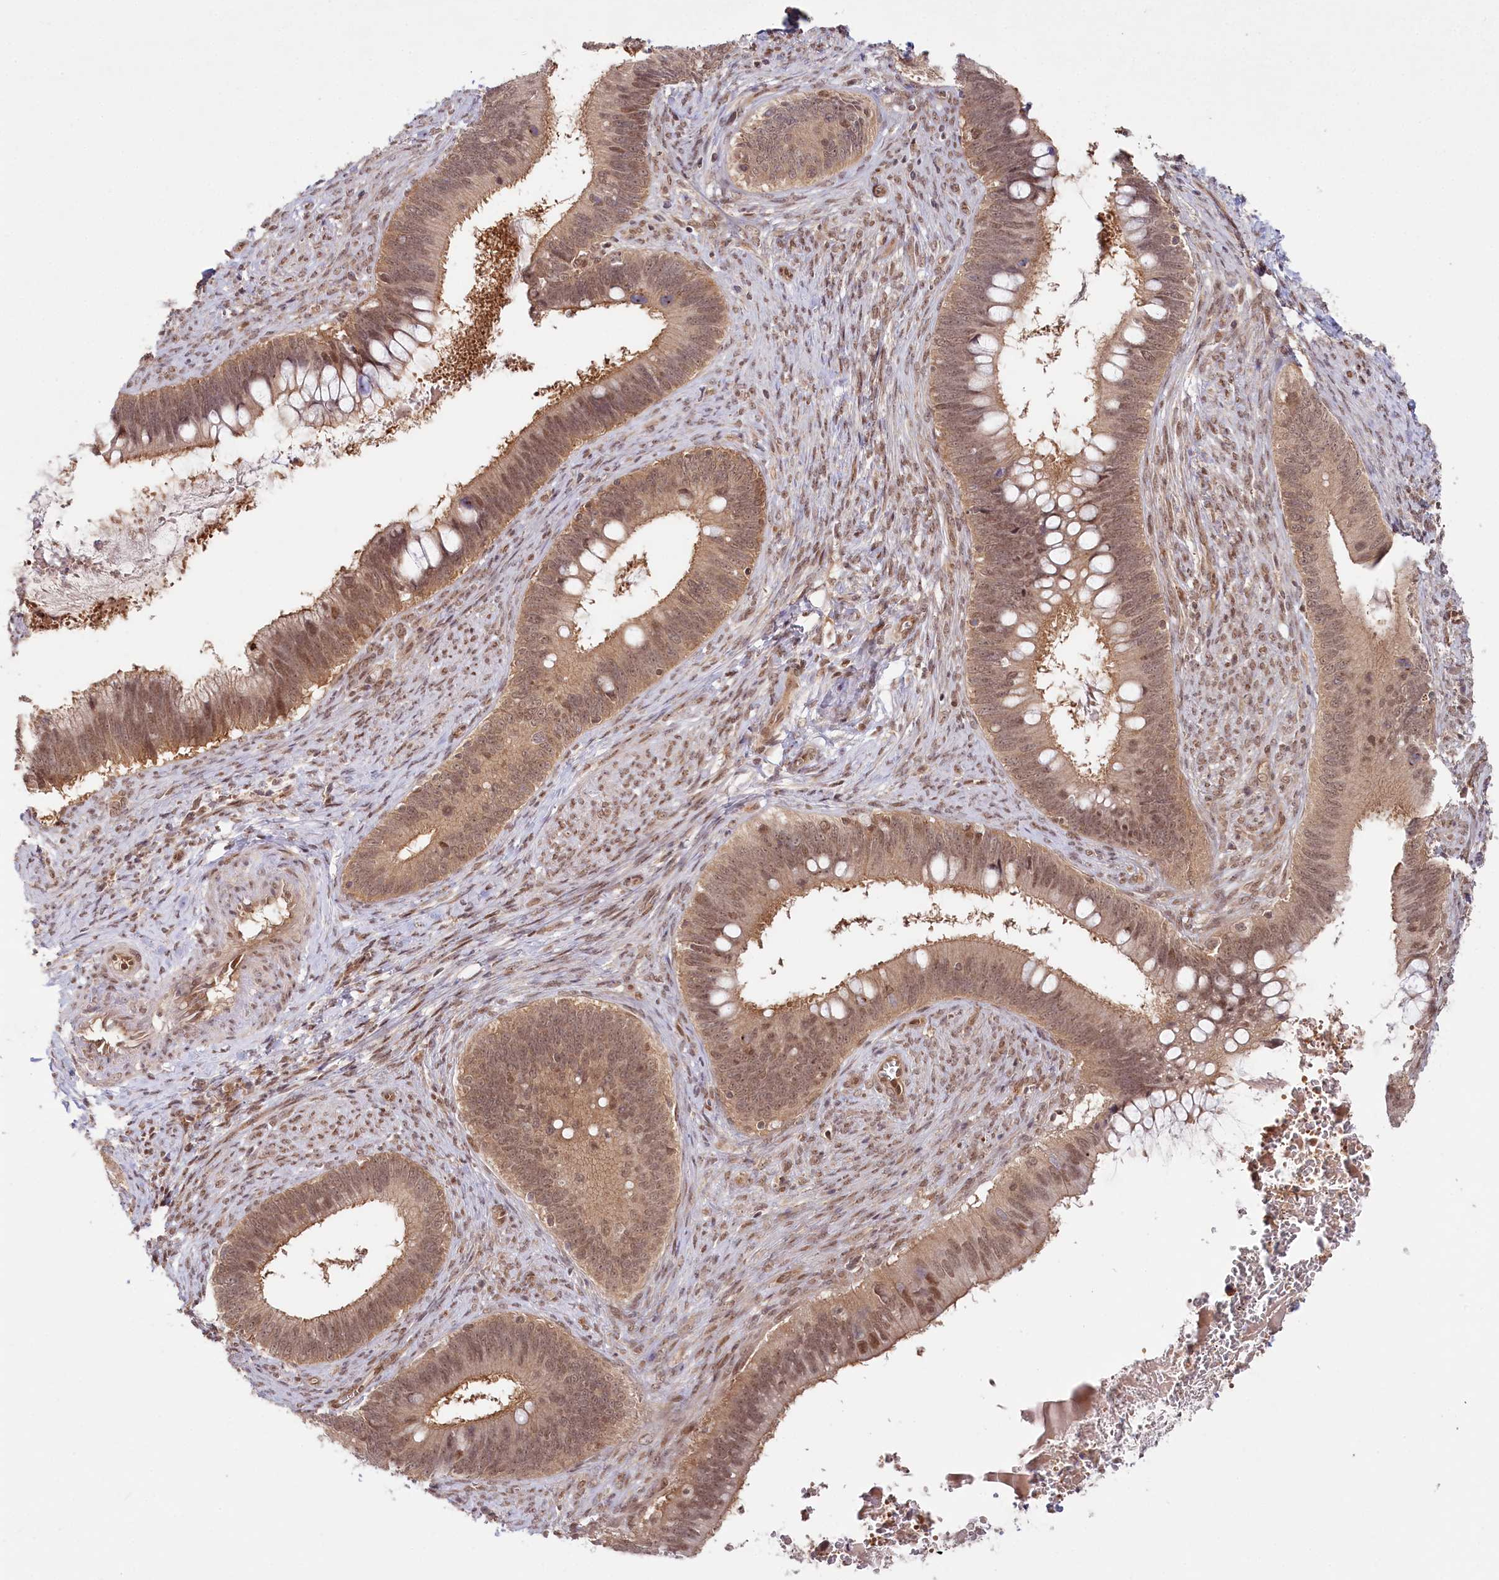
{"staining": {"intensity": "moderate", "quantity": ">75%", "location": "cytoplasmic/membranous,nuclear"}, "tissue": "cervical cancer", "cell_type": "Tumor cells", "image_type": "cancer", "snomed": [{"axis": "morphology", "description": "Adenocarcinoma, NOS"}, {"axis": "topography", "description": "Cervix"}], "caption": "Cervical adenocarcinoma was stained to show a protein in brown. There is medium levels of moderate cytoplasmic/membranous and nuclear expression in about >75% of tumor cells.", "gene": "CCDC65", "patient": {"sex": "female", "age": 42}}